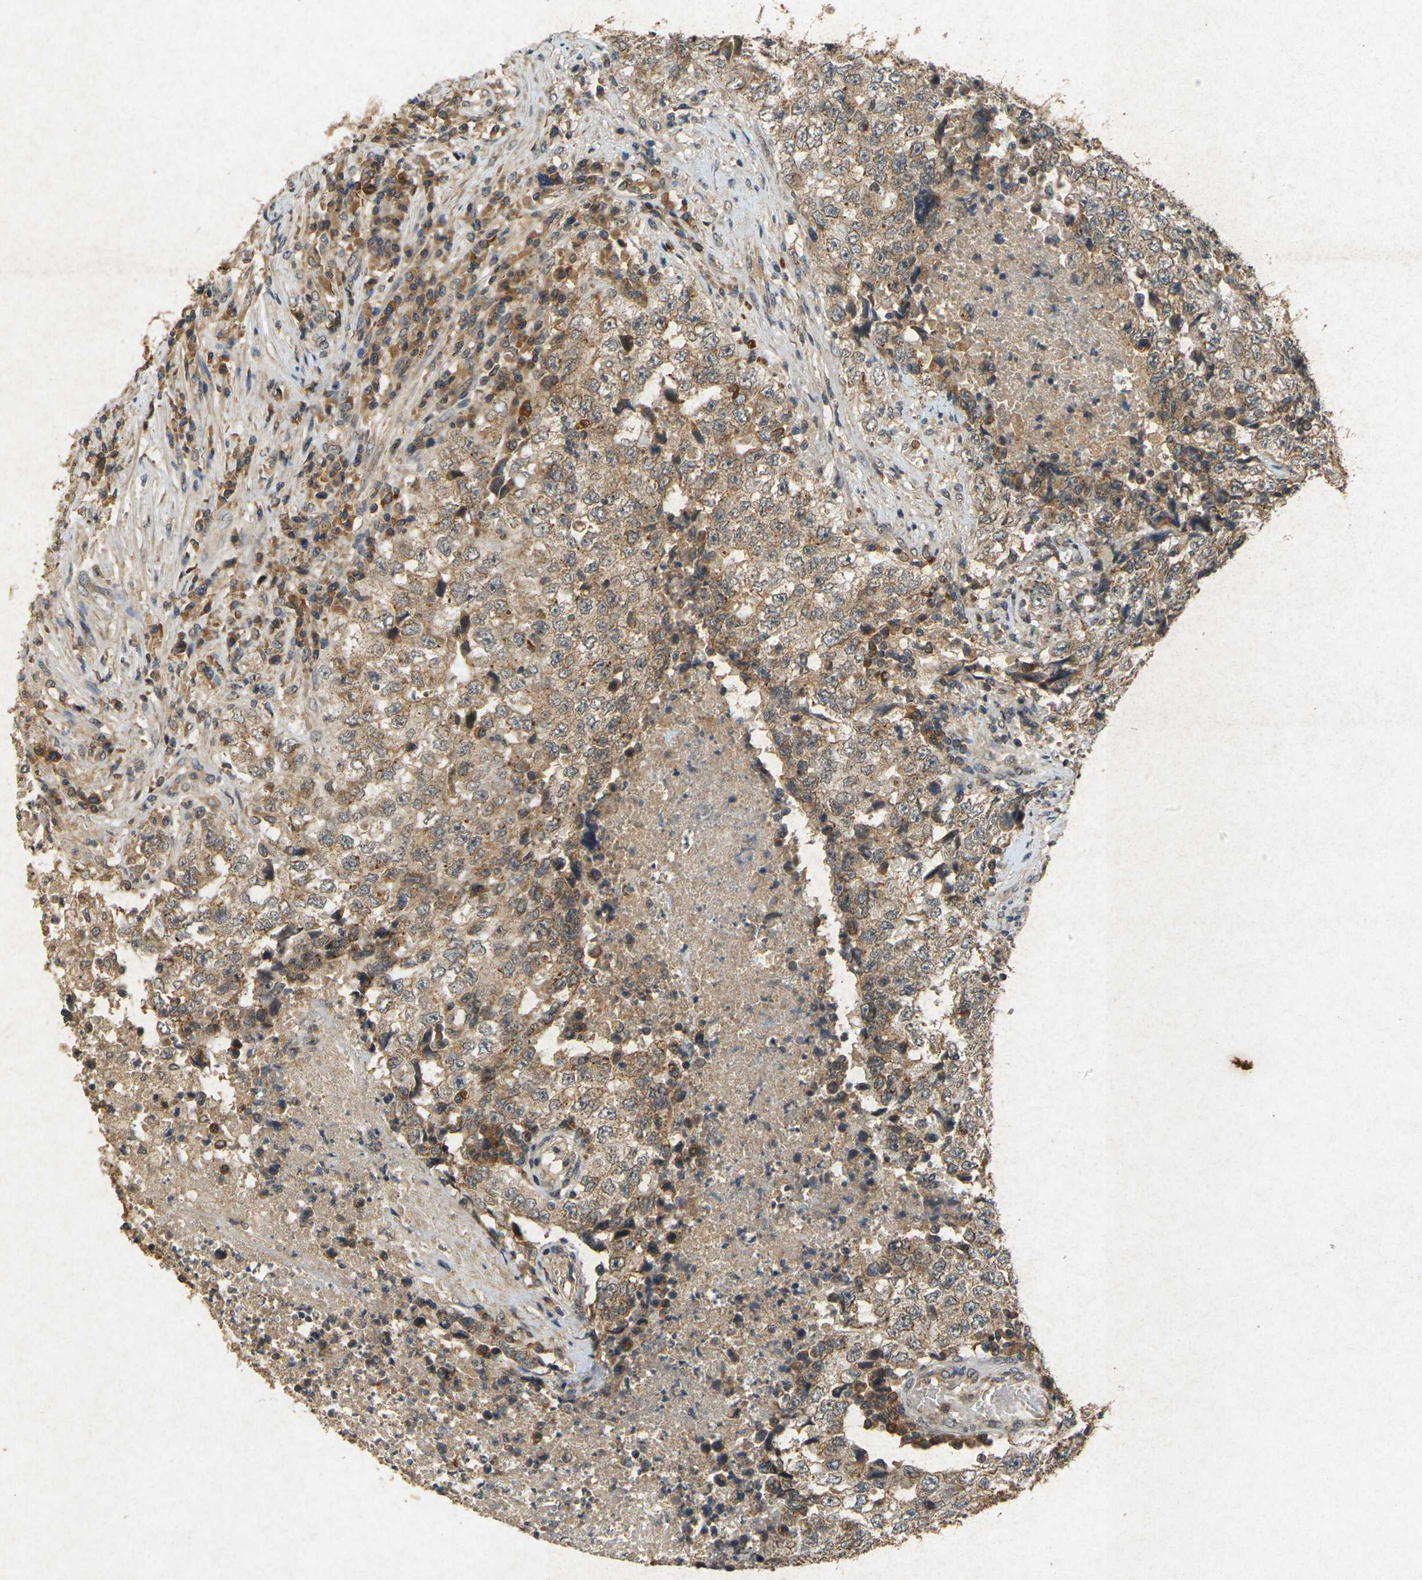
{"staining": {"intensity": "weak", "quantity": ">75%", "location": "cytoplasmic/membranous"}, "tissue": "testis cancer", "cell_type": "Tumor cells", "image_type": "cancer", "snomed": [{"axis": "morphology", "description": "Necrosis, NOS"}, {"axis": "morphology", "description": "Carcinoma, Embryonal, NOS"}, {"axis": "topography", "description": "Testis"}], "caption": "A brown stain labels weak cytoplasmic/membranous staining of a protein in human testis cancer tumor cells.", "gene": "ERN1", "patient": {"sex": "male", "age": 19}}